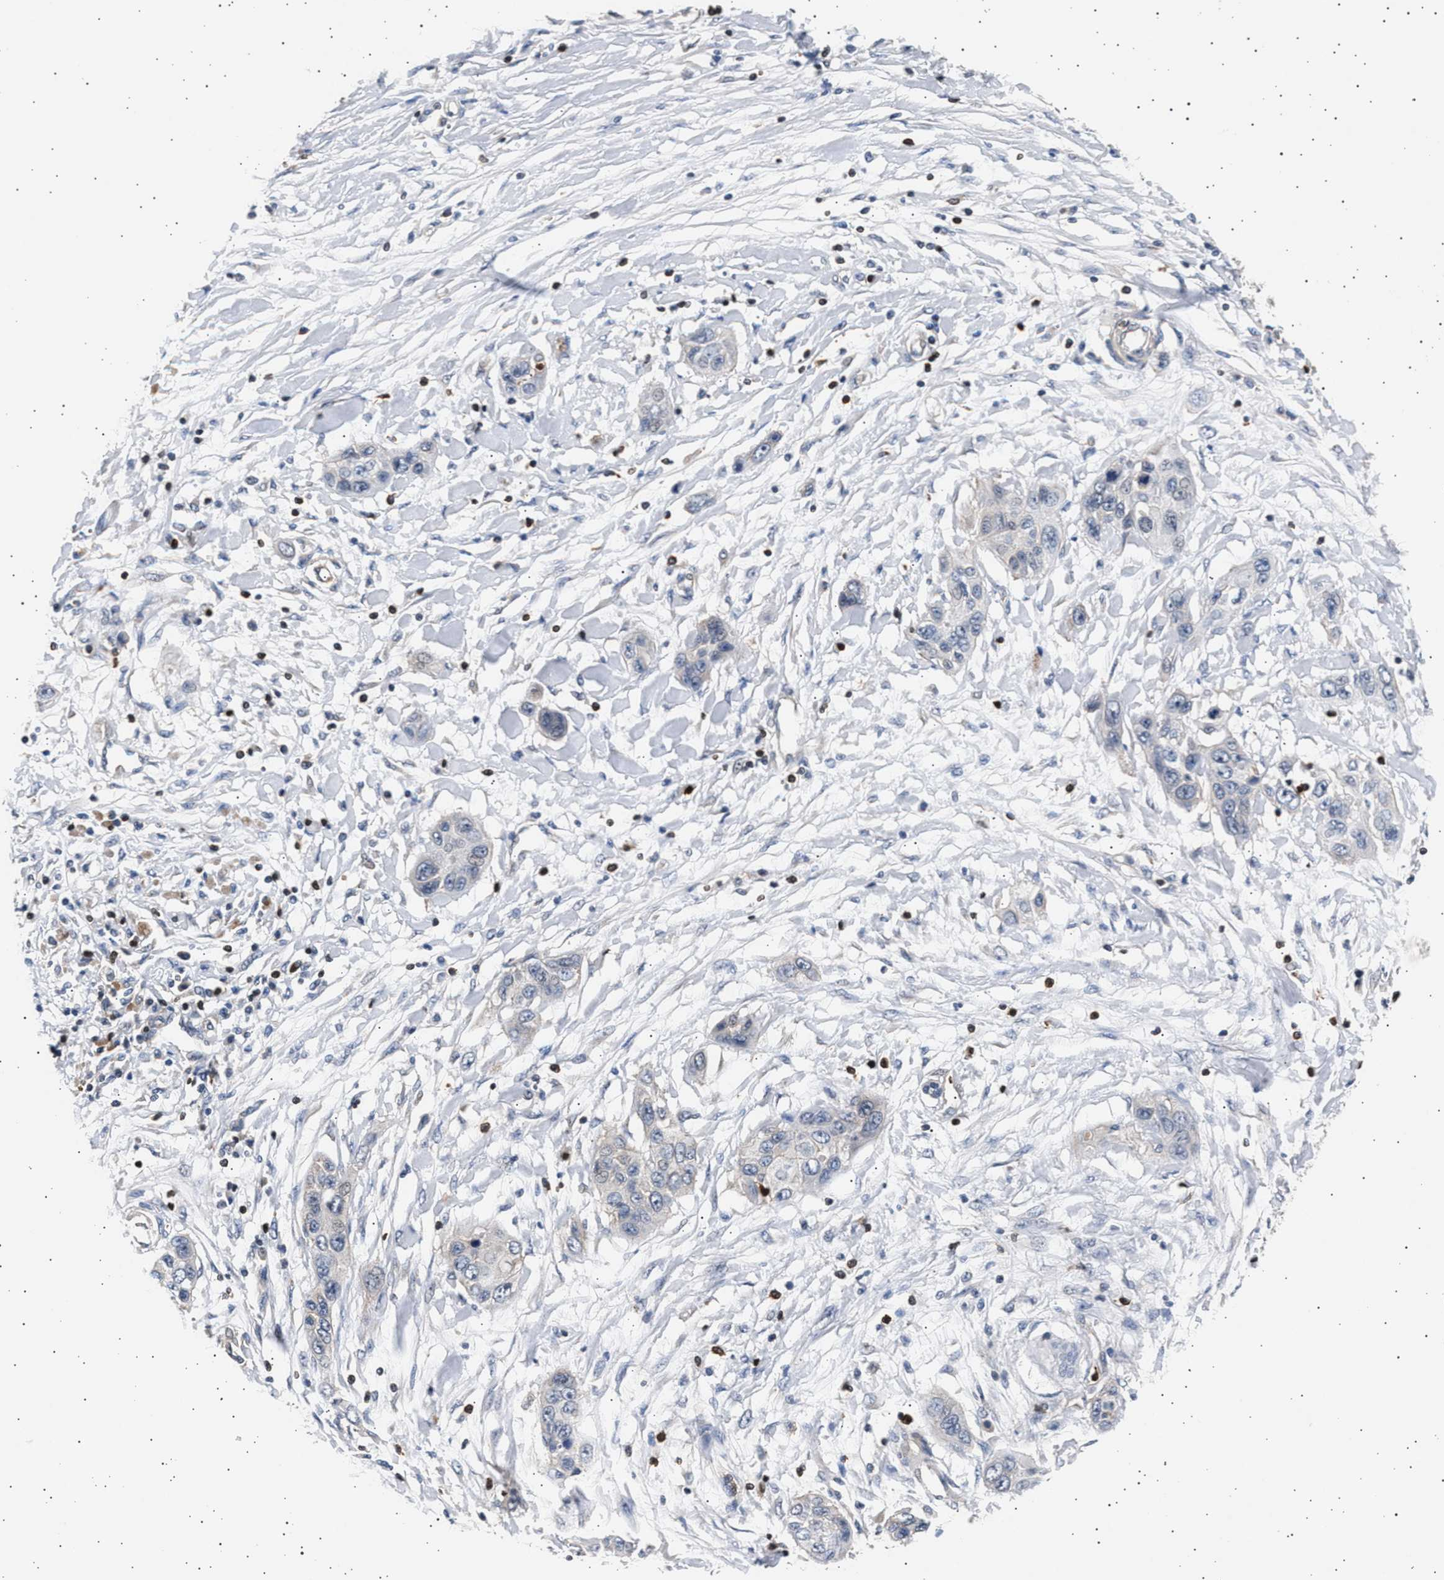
{"staining": {"intensity": "negative", "quantity": "none", "location": "none"}, "tissue": "pancreatic cancer", "cell_type": "Tumor cells", "image_type": "cancer", "snomed": [{"axis": "morphology", "description": "Adenocarcinoma, NOS"}, {"axis": "topography", "description": "Pancreas"}], "caption": "IHC of human pancreatic cancer displays no expression in tumor cells.", "gene": "GRAP2", "patient": {"sex": "female", "age": 70}}